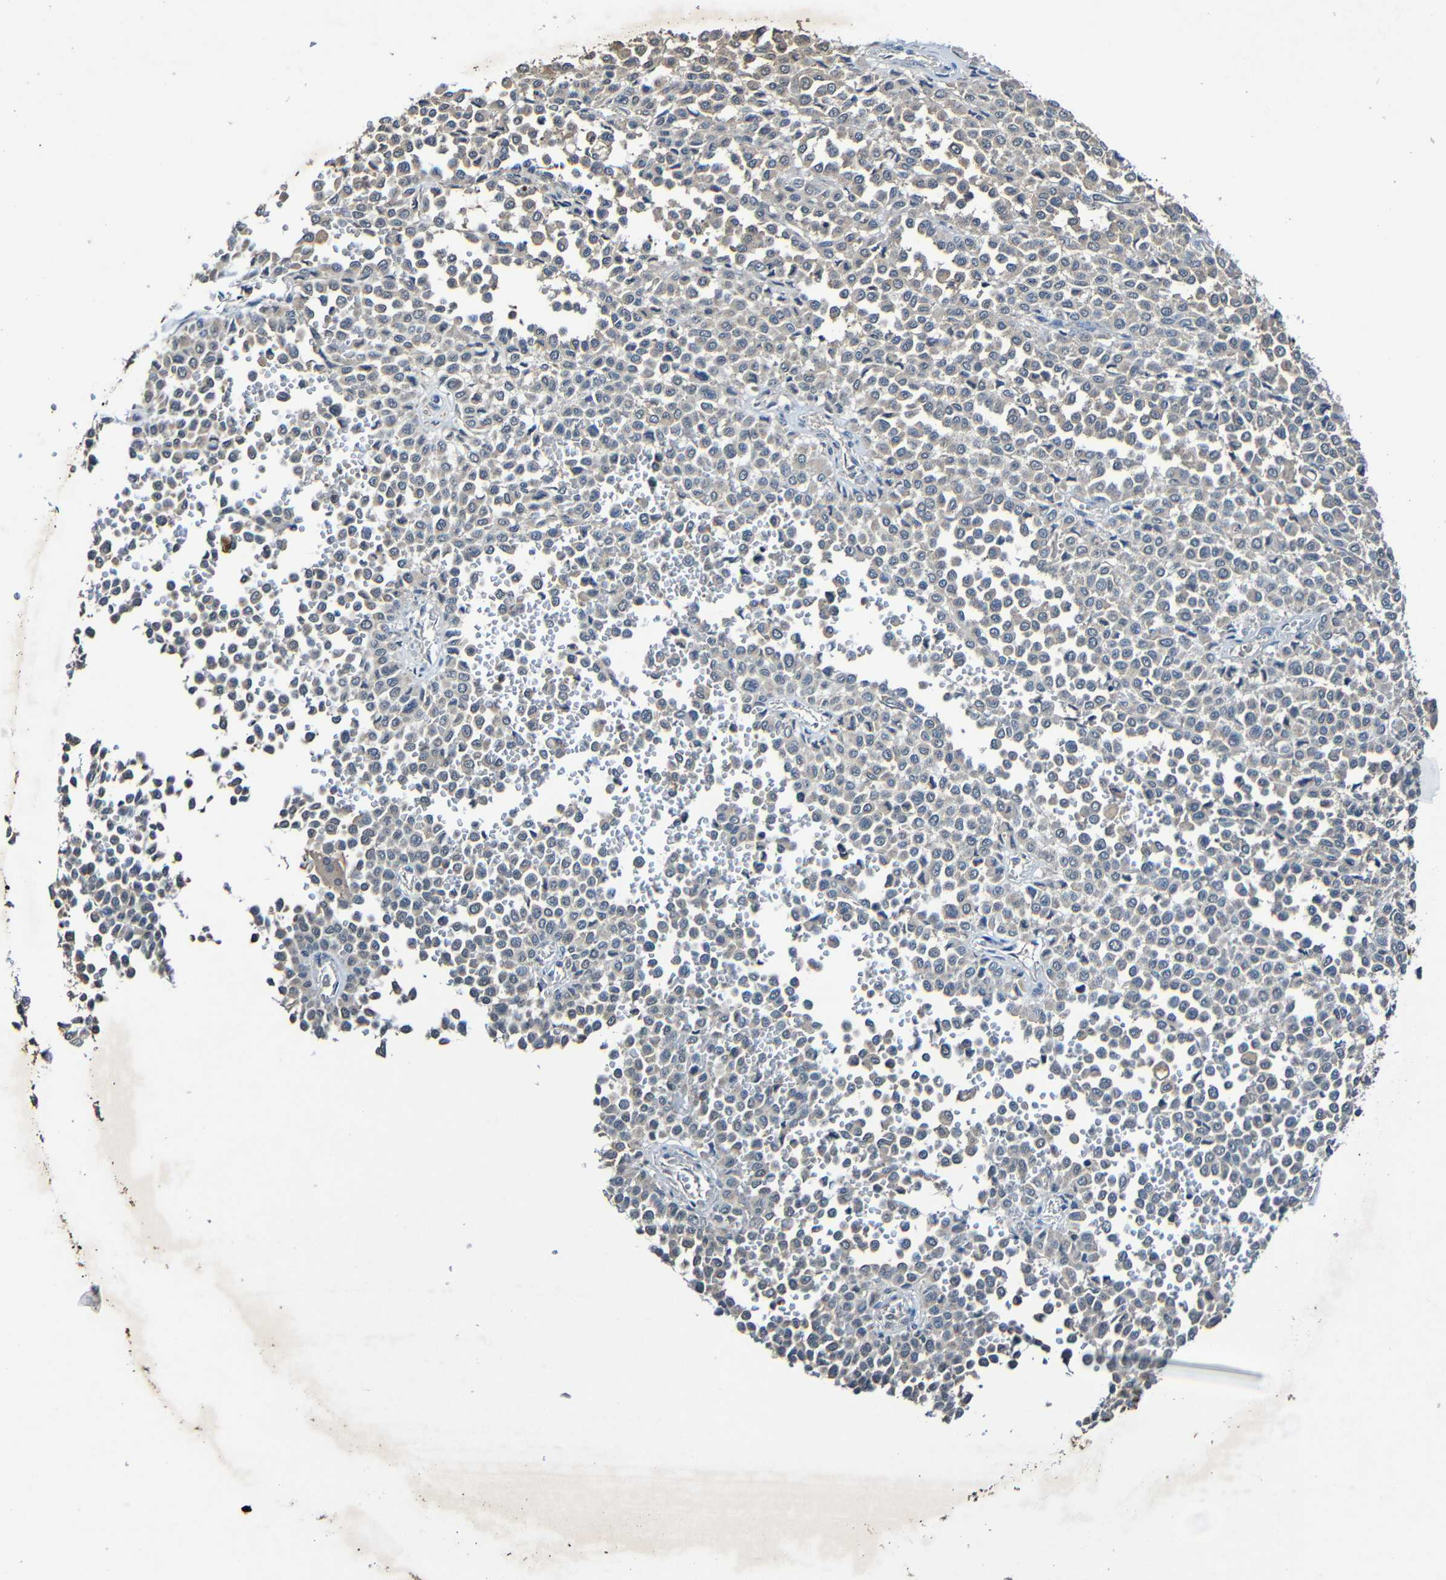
{"staining": {"intensity": "weak", "quantity": "<25%", "location": "cytoplasmic/membranous"}, "tissue": "melanoma", "cell_type": "Tumor cells", "image_type": "cancer", "snomed": [{"axis": "morphology", "description": "Malignant melanoma, Metastatic site"}, {"axis": "topography", "description": "Pancreas"}], "caption": "Malignant melanoma (metastatic site) stained for a protein using immunohistochemistry (IHC) demonstrates no staining tumor cells.", "gene": "LRRC70", "patient": {"sex": "female", "age": 30}}